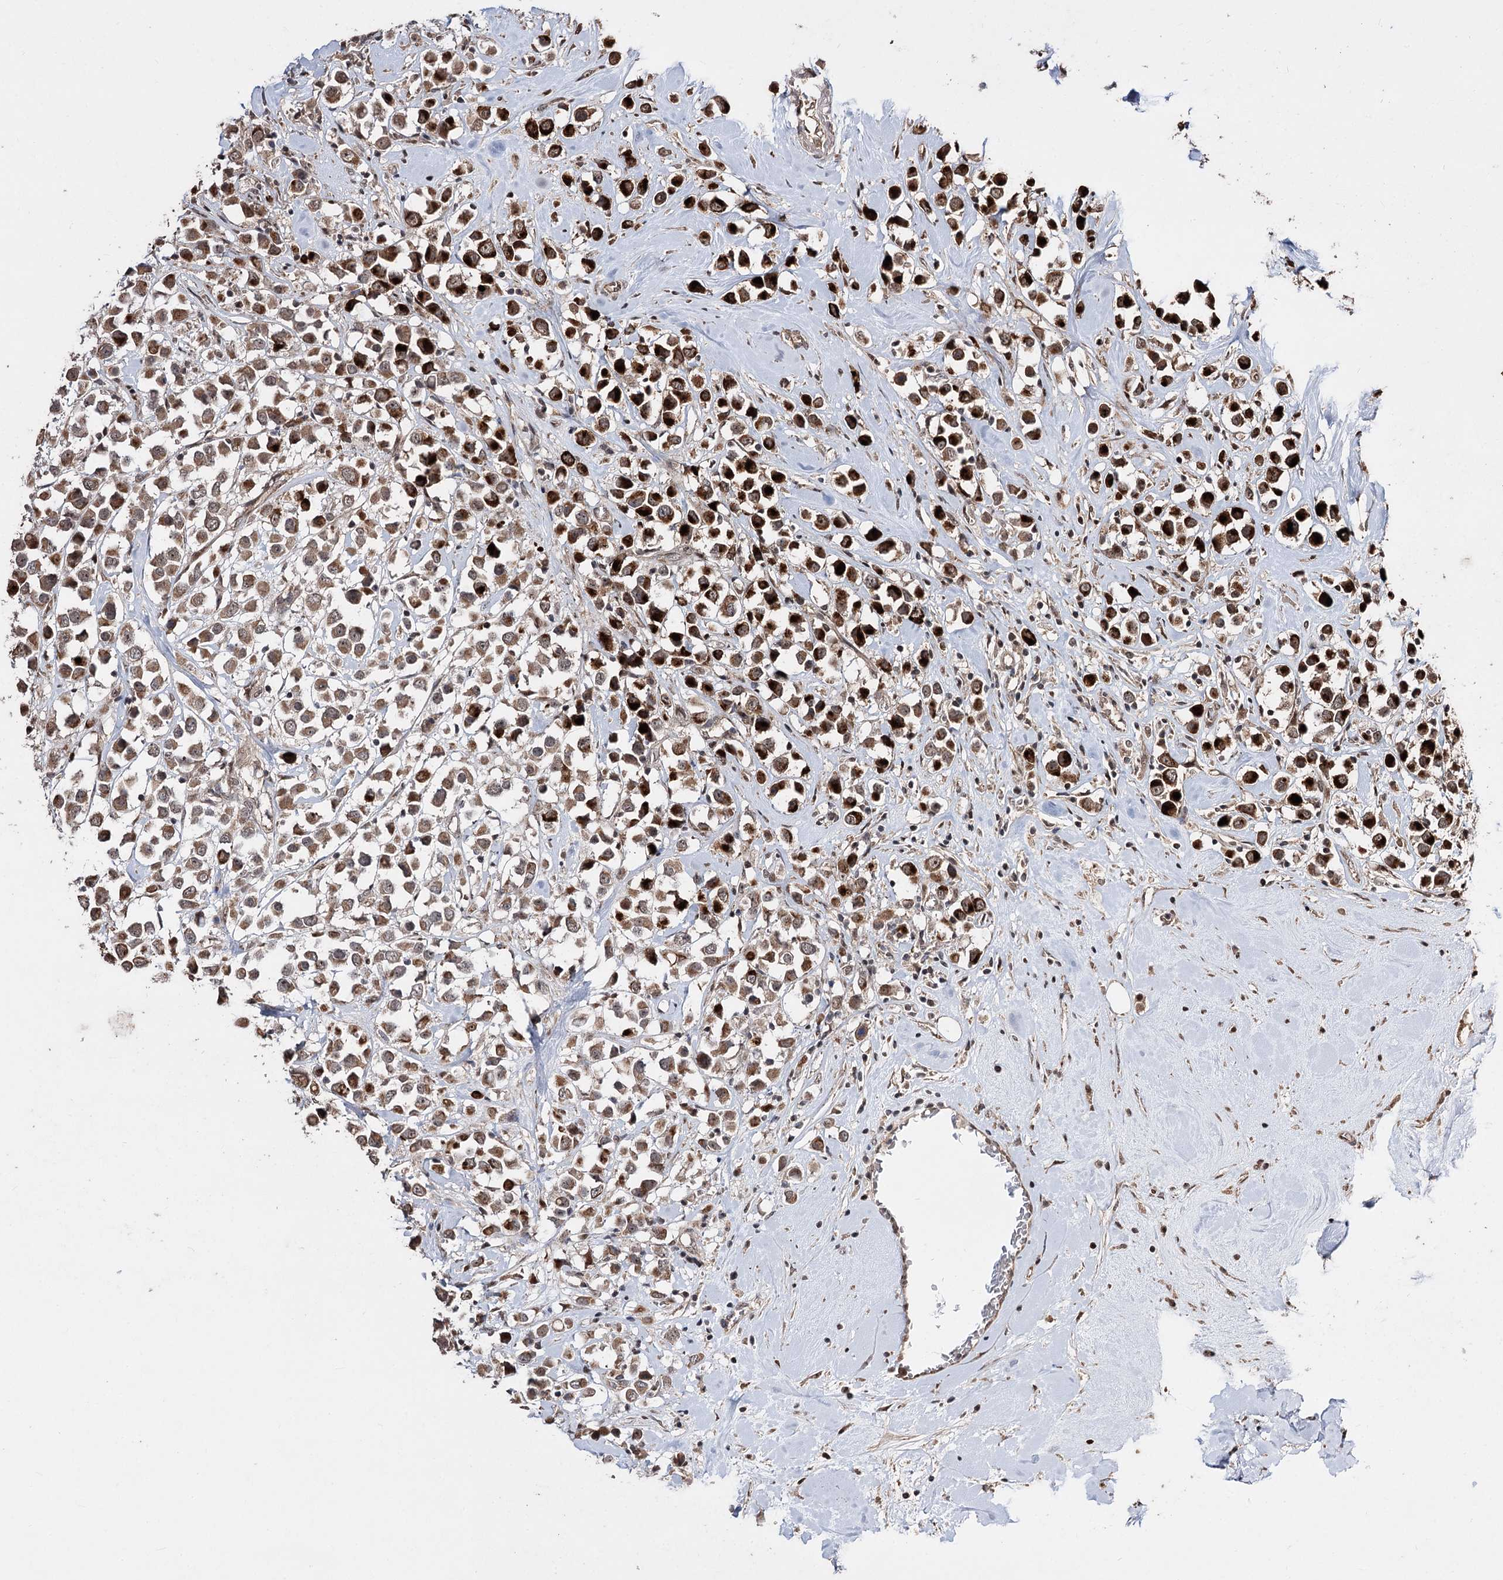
{"staining": {"intensity": "strong", "quantity": "25%-75%", "location": "cytoplasmic/membranous"}, "tissue": "breast cancer", "cell_type": "Tumor cells", "image_type": "cancer", "snomed": [{"axis": "morphology", "description": "Duct carcinoma"}, {"axis": "topography", "description": "Breast"}], "caption": "Immunohistochemistry (IHC) staining of intraductal carcinoma (breast), which shows high levels of strong cytoplasmic/membranous positivity in approximately 25%-75% of tumor cells indicating strong cytoplasmic/membranous protein staining. The staining was performed using DAB (brown) for protein detection and nuclei were counterstained in hematoxylin (blue).", "gene": "CPNE8", "patient": {"sex": "female", "age": 61}}